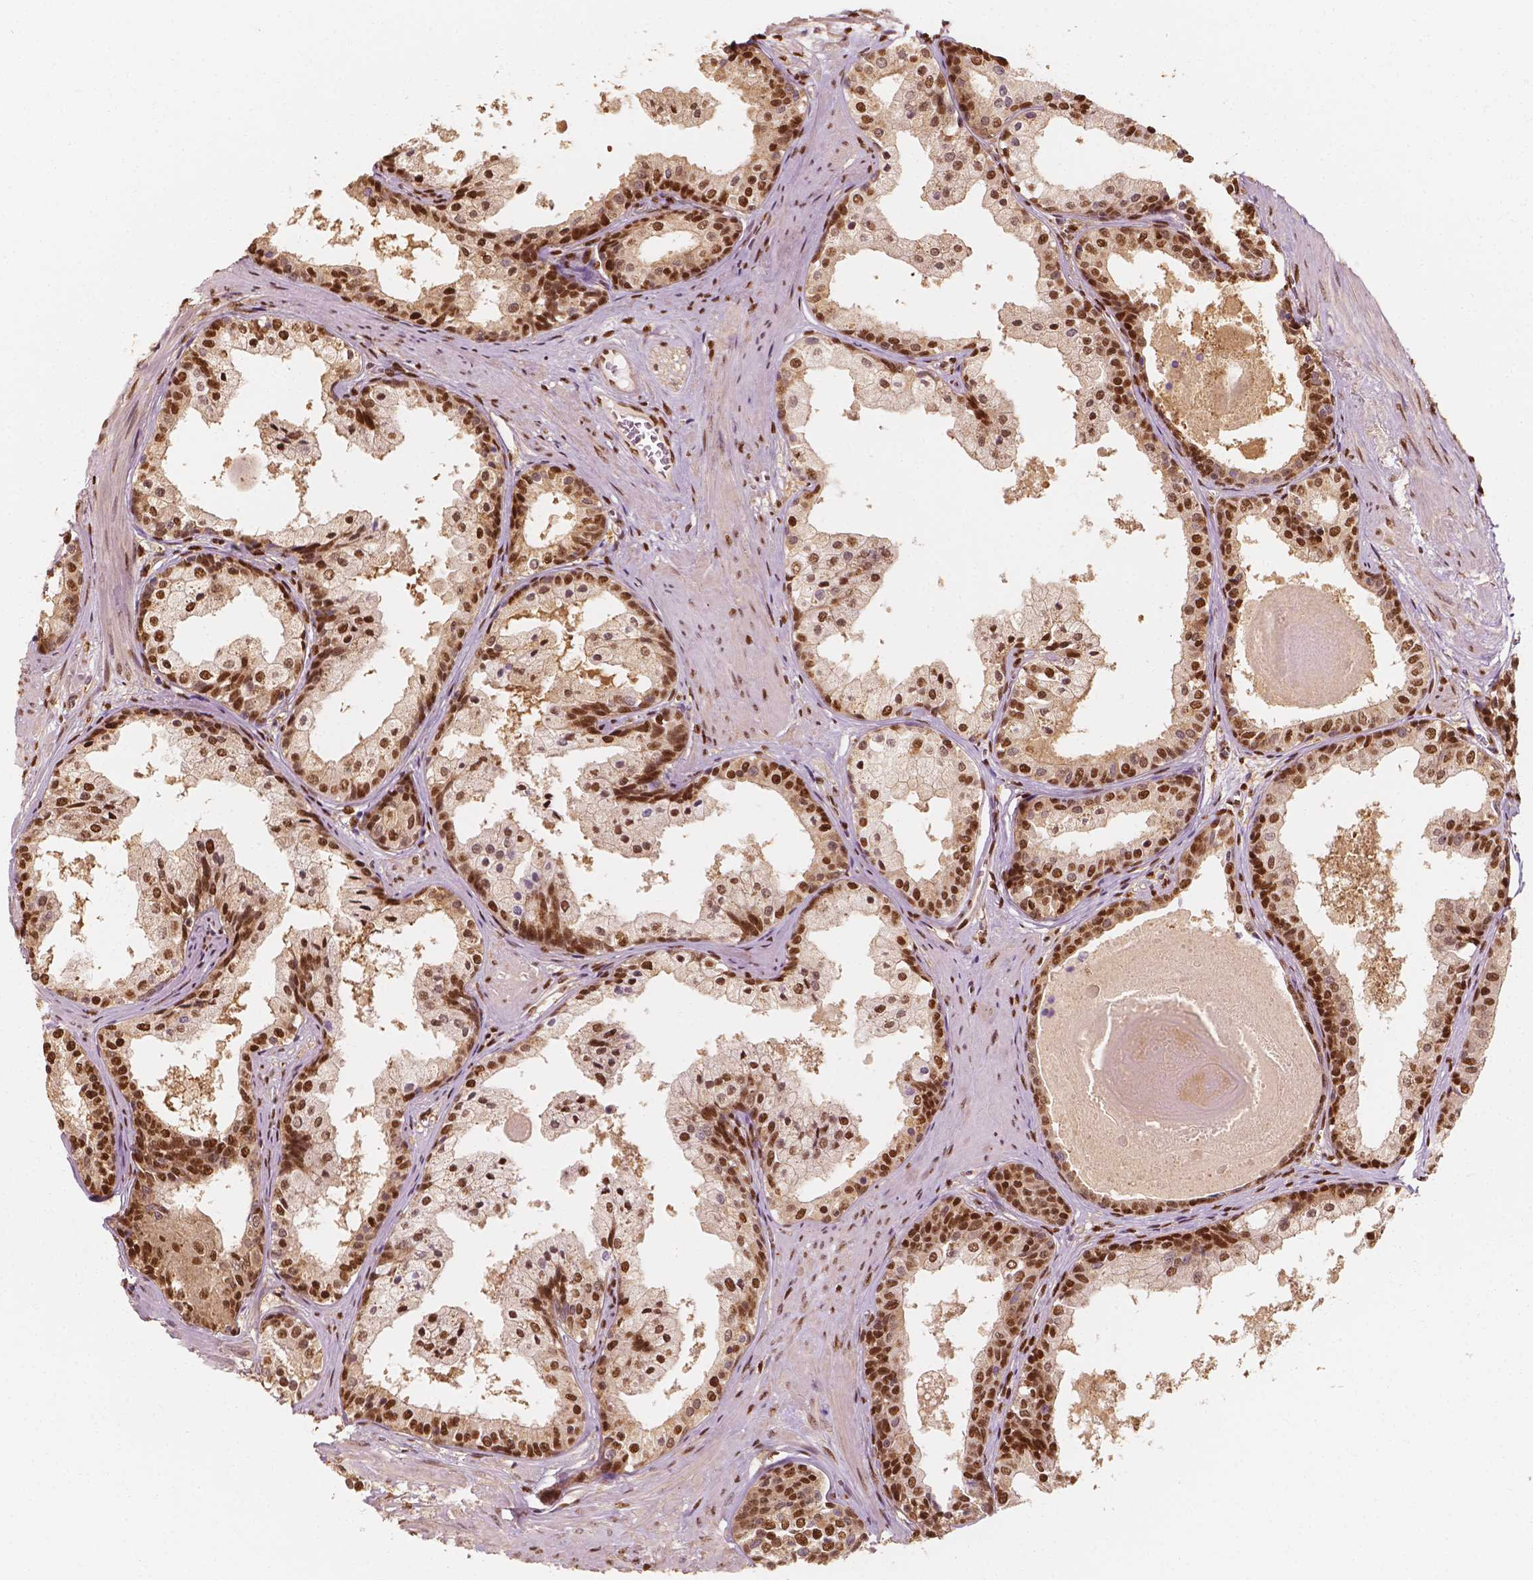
{"staining": {"intensity": "strong", "quantity": ">75%", "location": "nuclear"}, "tissue": "prostate", "cell_type": "Glandular cells", "image_type": "normal", "snomed": [{"axis": "morphology", "description": "Normal tissue, NOS"}, {"axis": "topography", "description": "Prostate"}], "caption": "This photomicrograph reveals IHC staining of normal prostate, with high strong nuclear staining in about >75% of glandular cells.", "gene": "TBC1D17", "patient": {"sex": "male", "age": 61}}